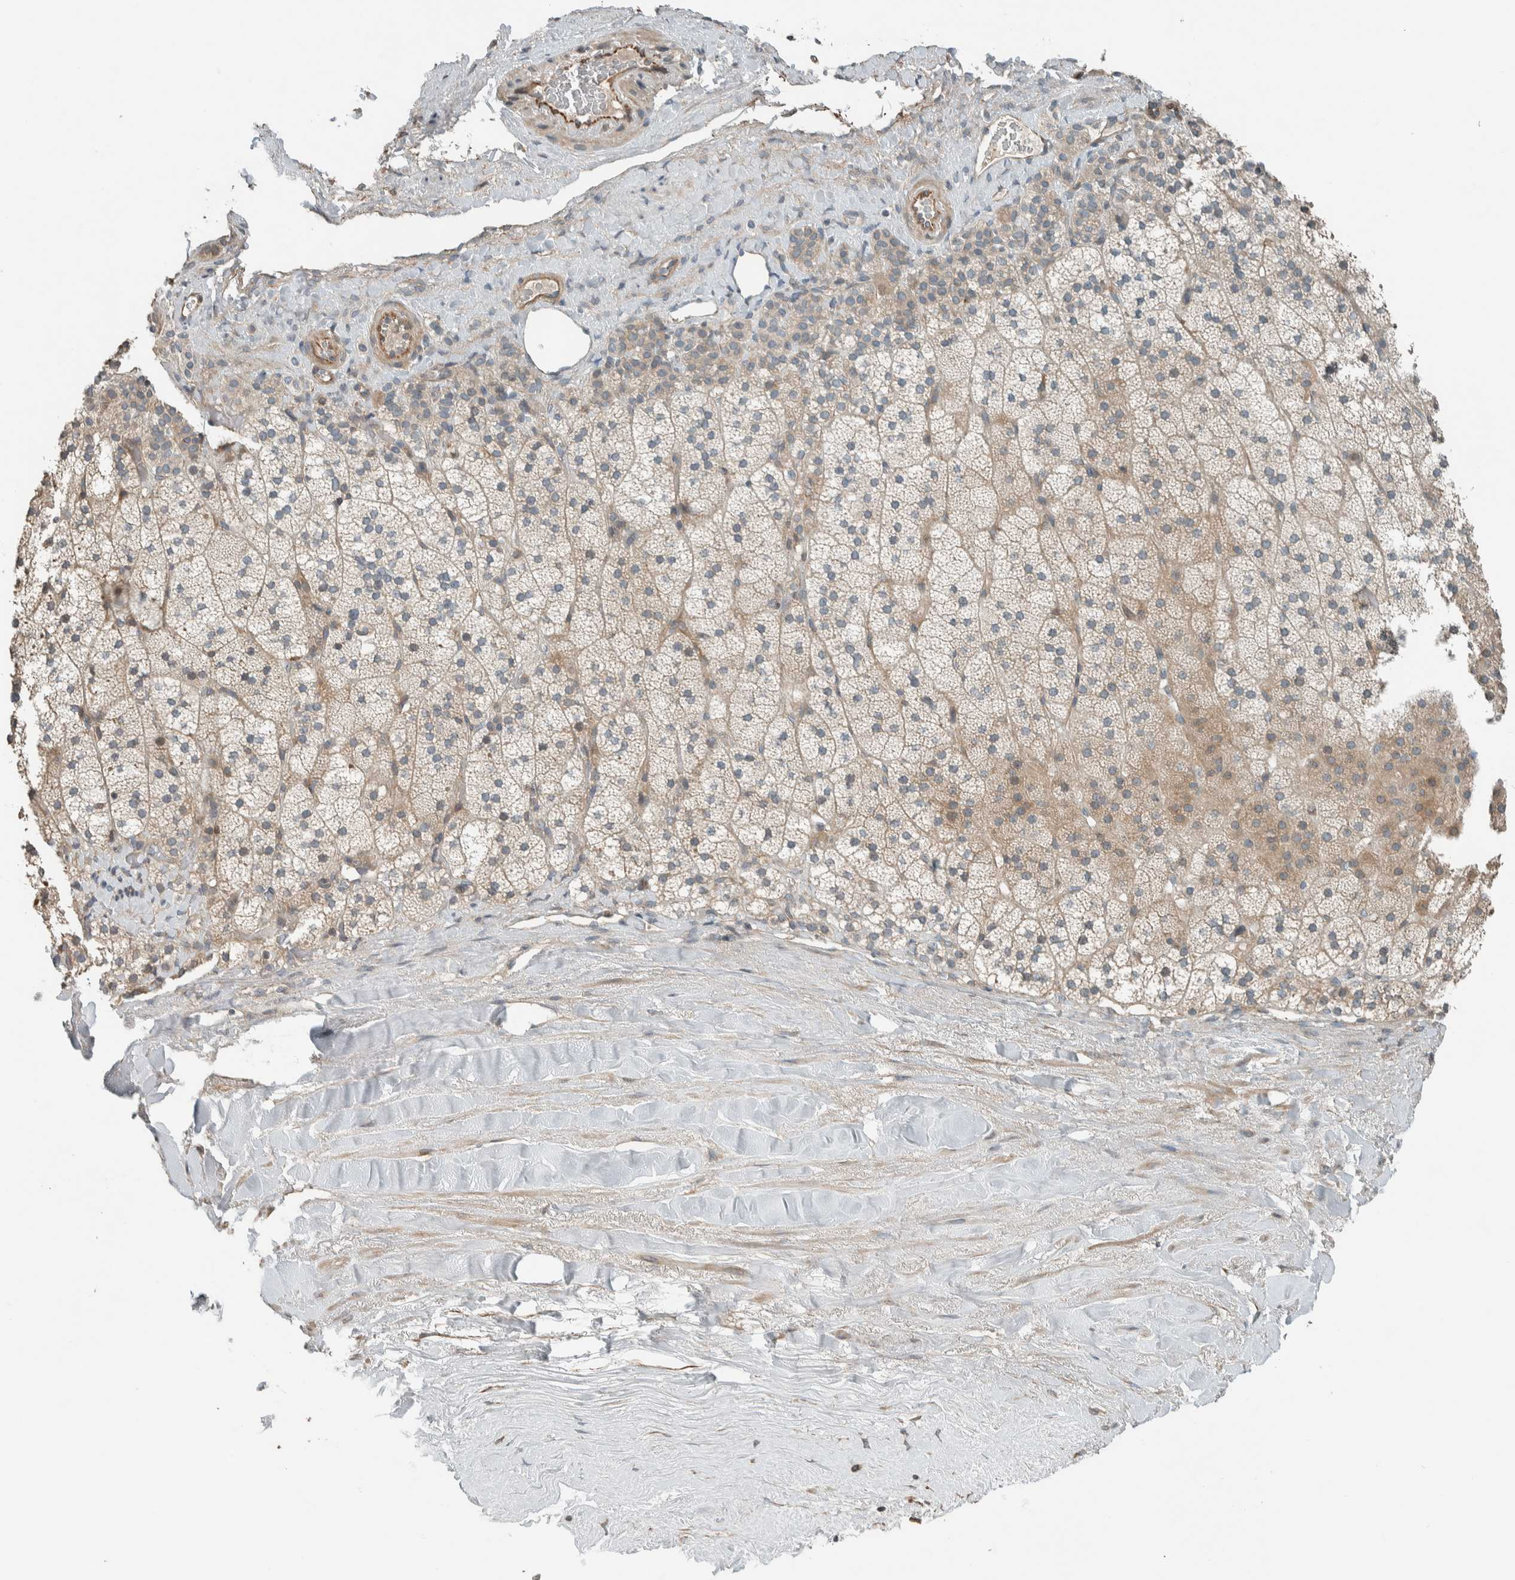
{"staining": {"intensity": "moderate", "quantity": "25%-75%", "location": "cytoplasmic/membranous"}, "tissue": "adrenal gland", "cell_type": "Glandular cells", "image_type": "normal", "snomed": [{"axis": "morphology", "description": "Normal tissue, NOS"}, {"axis": "topography", "description": "Adrenal gland"}], "caption": "Brown immunohistochemical staining in benign adrenal gland displays moderate cytoplasmic/membranous expression in approximately 25%-75% of glandular cells.", "gene": "SEL1L", "patient": {"sex": "male", "age": 35}}